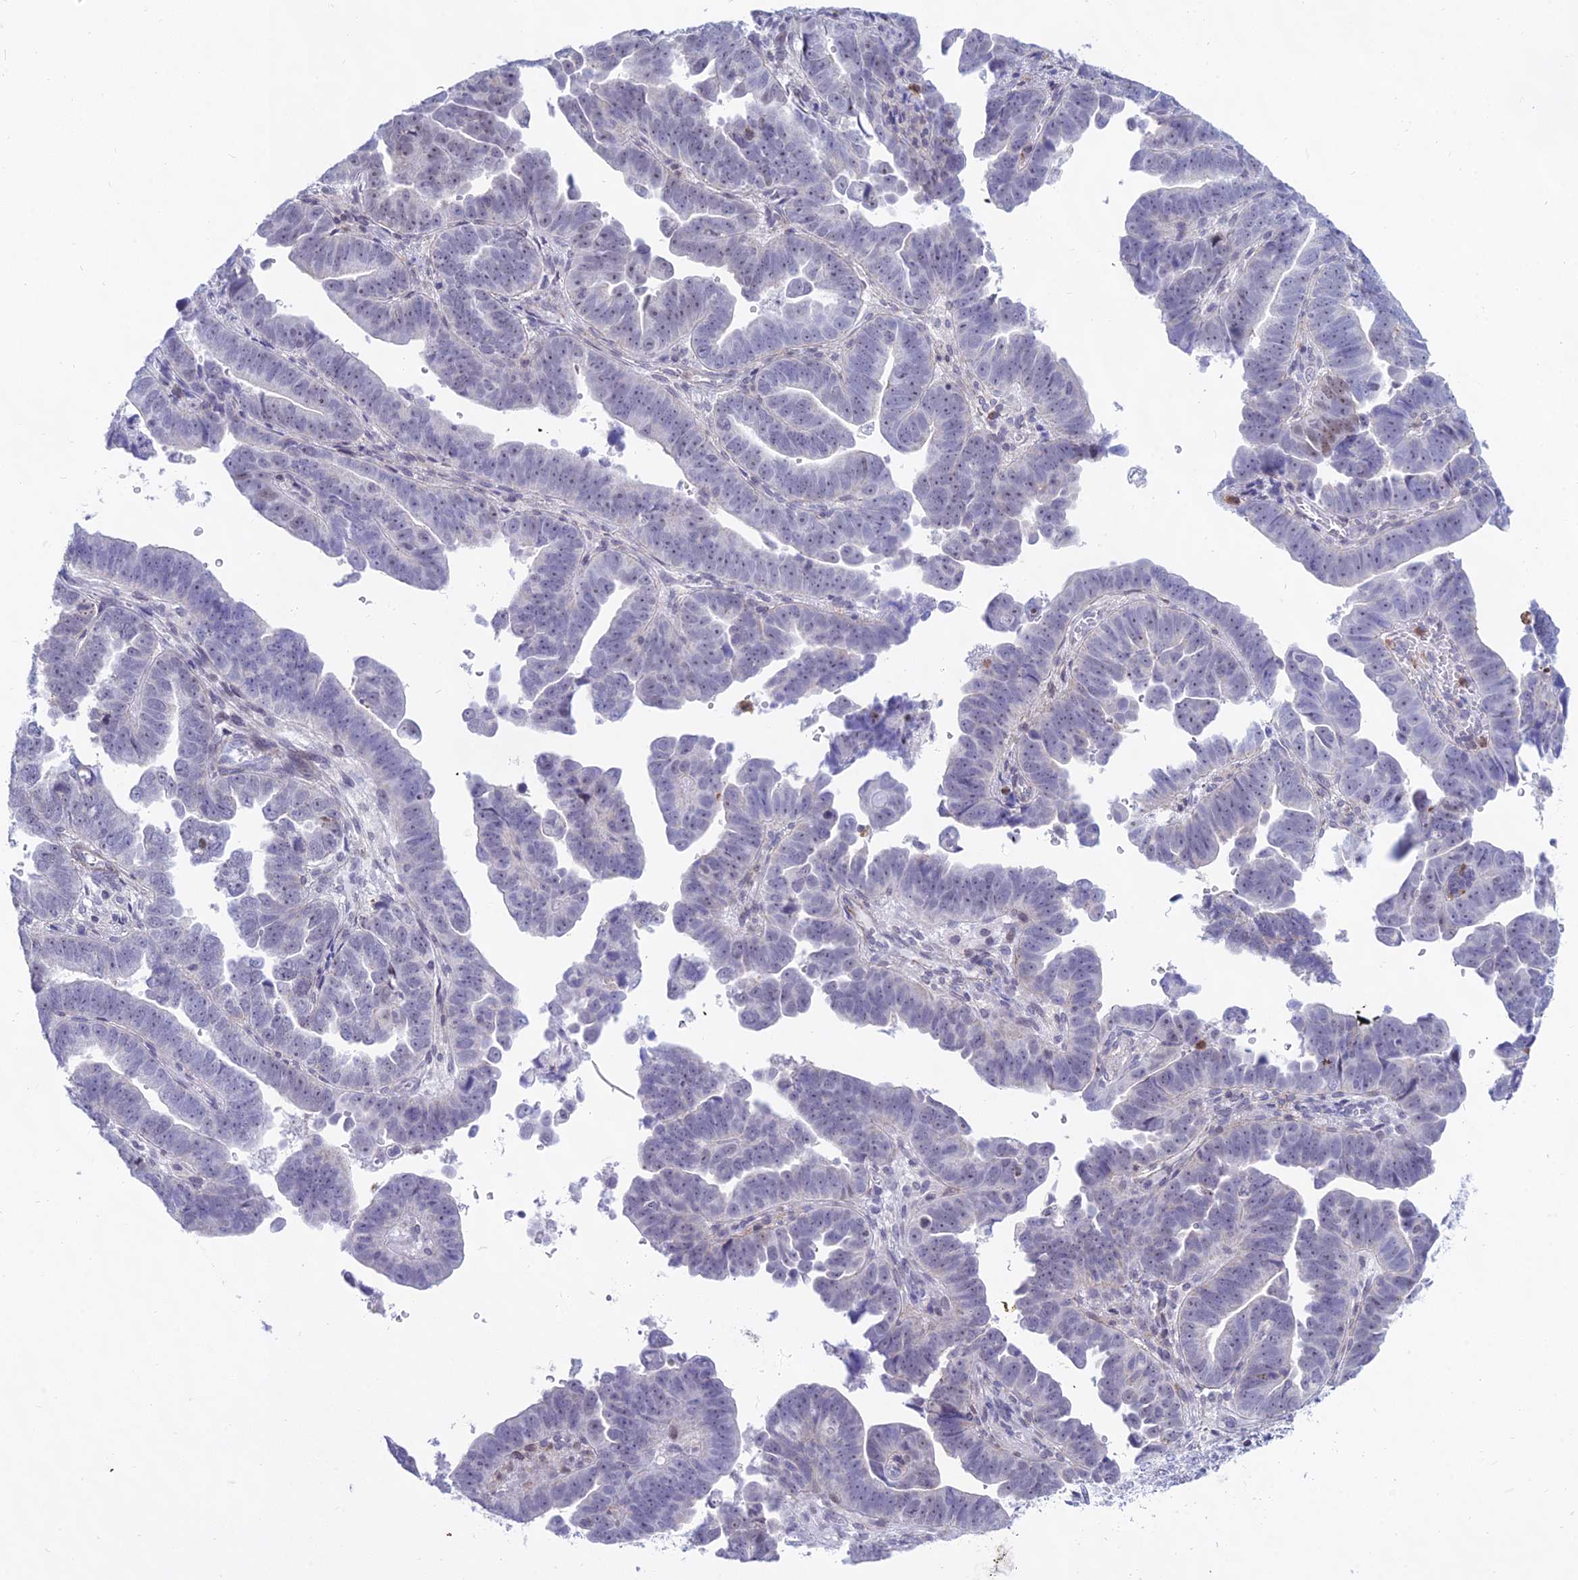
{"staining": {"intensity": "negative", "quantity": "none", "location": "none"}, "tissue": "endometrial cancer", "cell_type": "Tumor cells", "image_type": "cancer", "snomed": [{"axis": "morphology", "description": "Adenocarcinoma, NOS"}, {"axis": "topography", "description": "Endometrium"}], "caption": "An image of human endometrial cancer is negative for staining in tumor cells. Brightfield microscopy of immunohistochemistry (IHC) stained with DAB (3,3'-diaminobenzidine) (brown) and hematoxylin (blue), captured at high magnification.", "gene": "KRR1", "patient": {"sex": "female", "age": 75}}